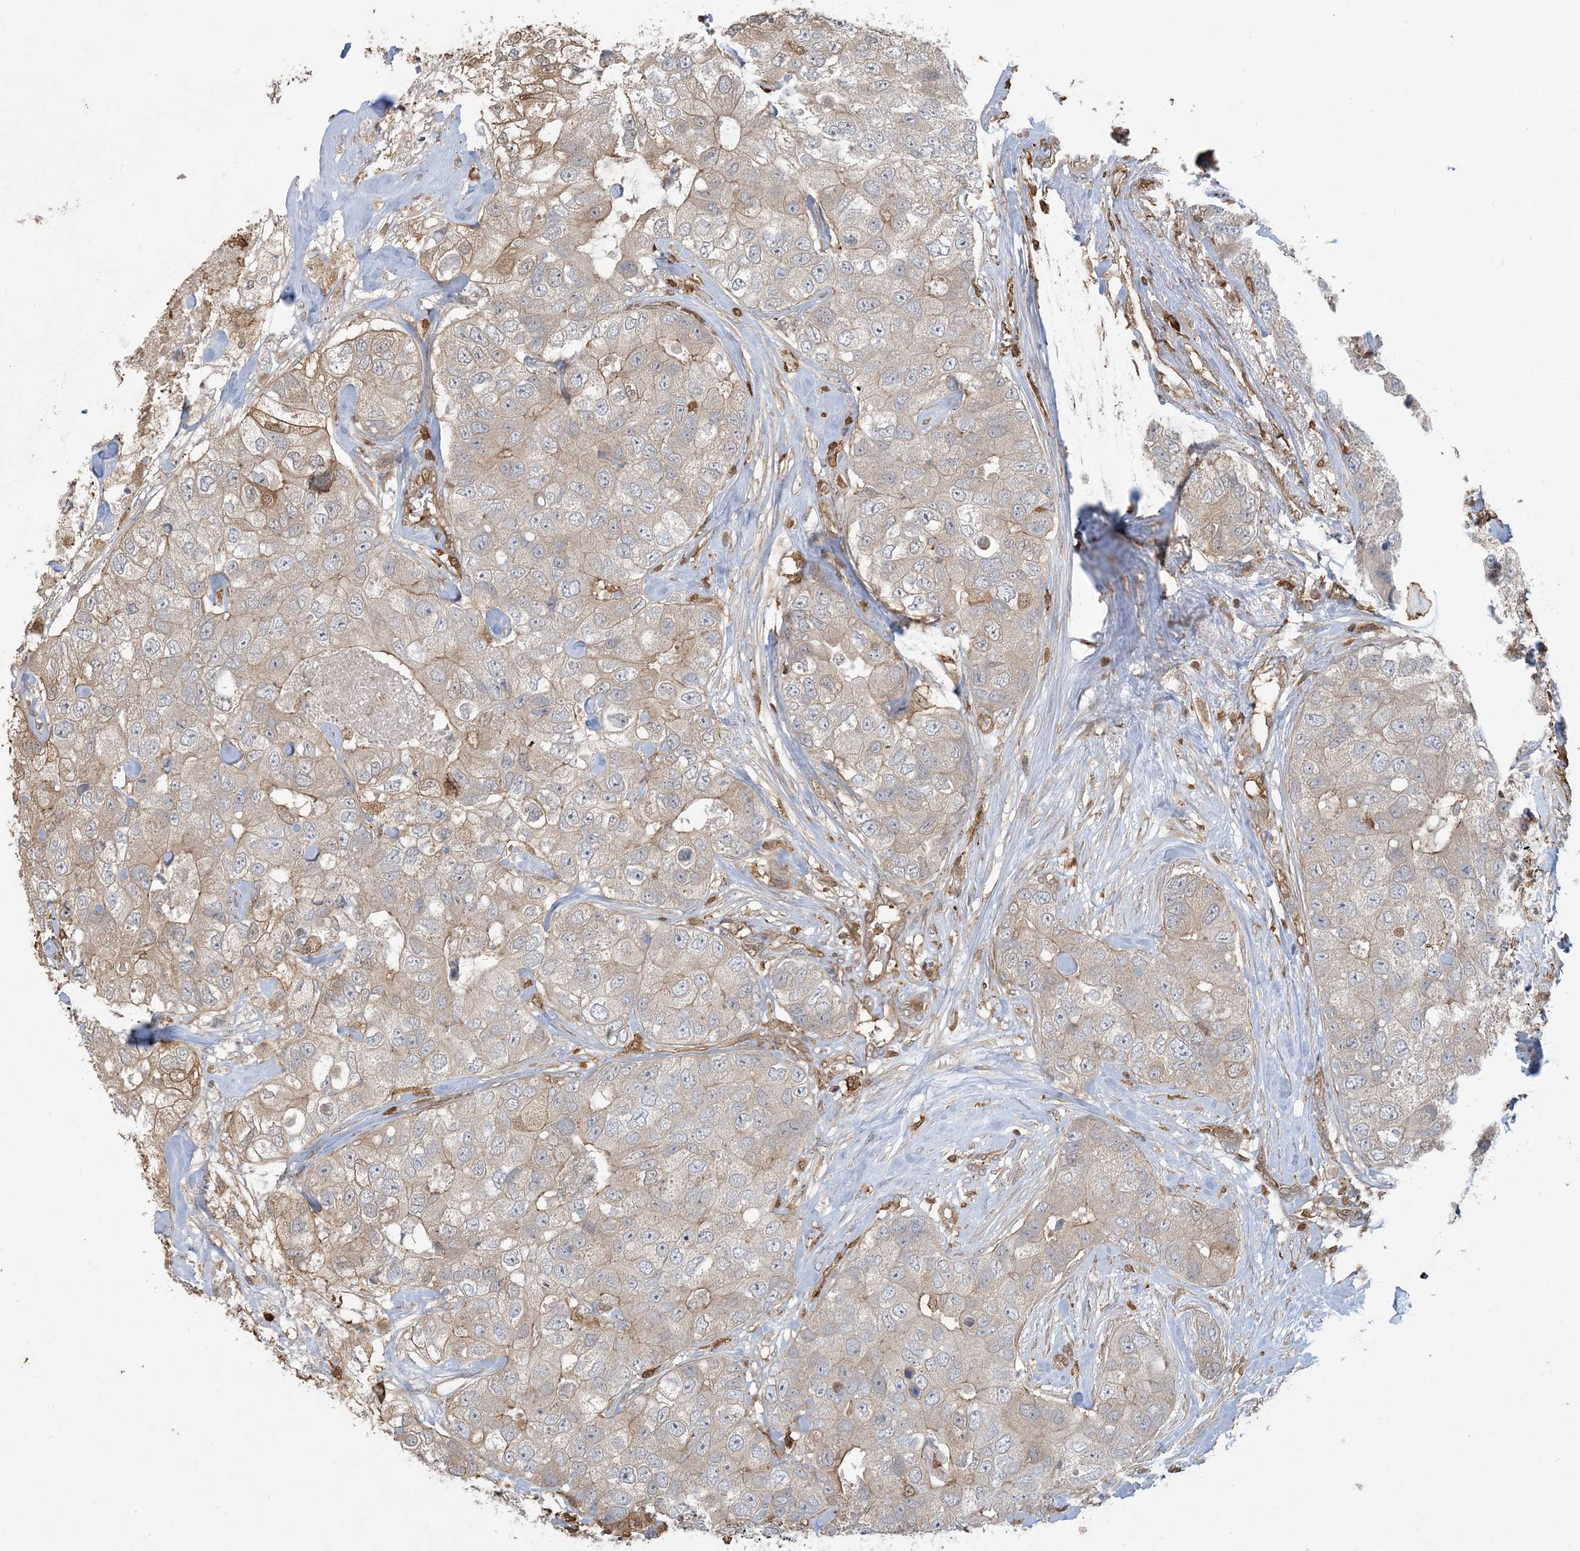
{"staining": {"intensity": "weak", "quantity": "25%-75%", "location": "cytoplasmic/membranous"}, "tissue": "breast cancer", "cell_type": "Tumor cells", "image_type": "cancer", "snomed": [{"axis": "morphology", "description": "Duct carcinoma"}, {"axis": "topography", "description": "Breast"}], "caption": "Immunohistochemical staining of breast cancer (infiltrating ductal carcinoma) displays weak cytoplasmic/membranous protein positivity in about 25%-75% of tumor cells.", "gene": "TMSB4X", "patient": {"sex": "female", "age": 62}}